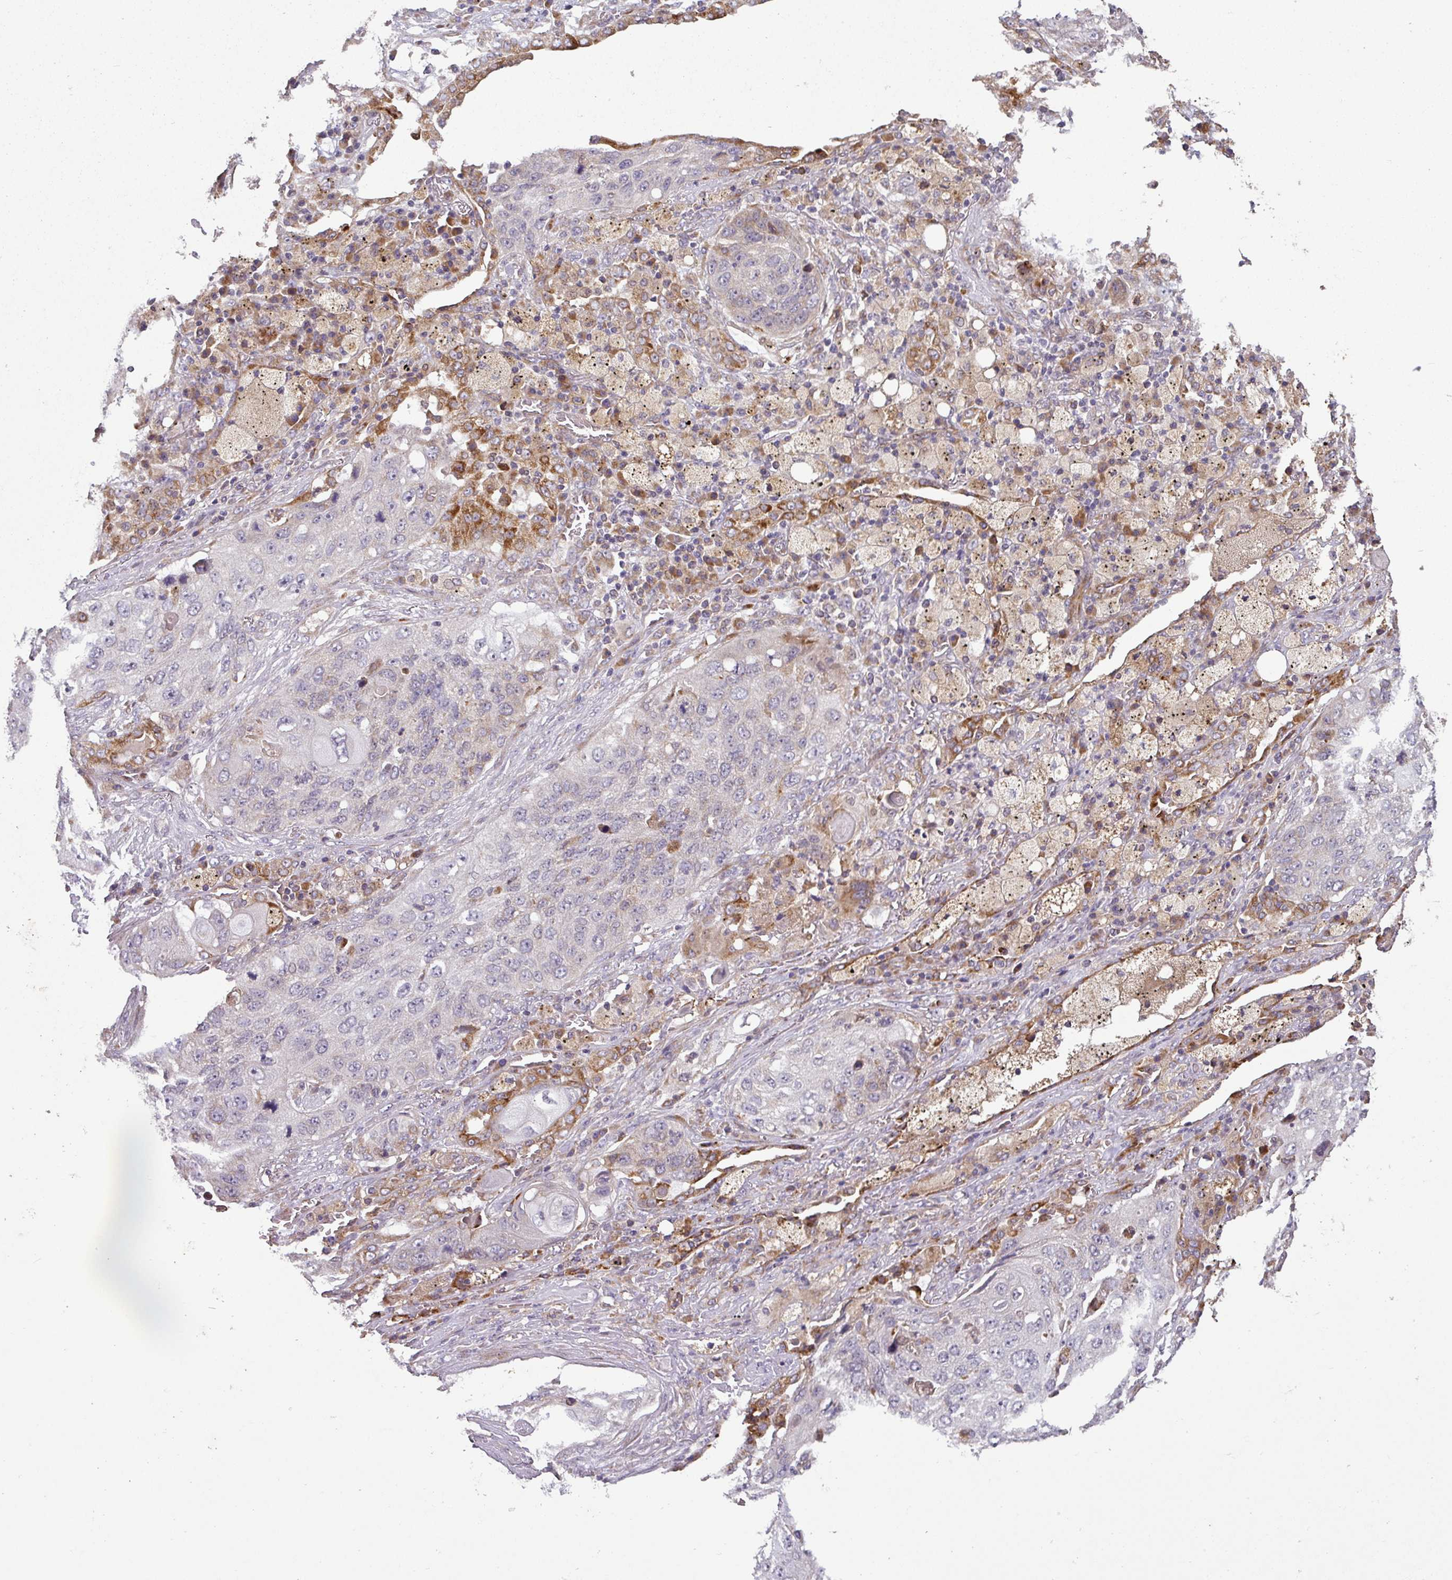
{"staining": {"intensity": "negative", "quantity": "none", "location": "none"}, "tissue": "lung cancer", "cell_type": "Tumor cells", "image_type": "cancer", "snomed": [{"axis": "morphology", "description": "Squamous cell carcinoma, NOS"}, {"axis": "topography", "description": "Lung"}], "caption": "Protein analysis of lung cancer shows no significant positivity in tumor cells.", "gene": "SPCS3", "patient": {"sex": "female", "age": 63}}